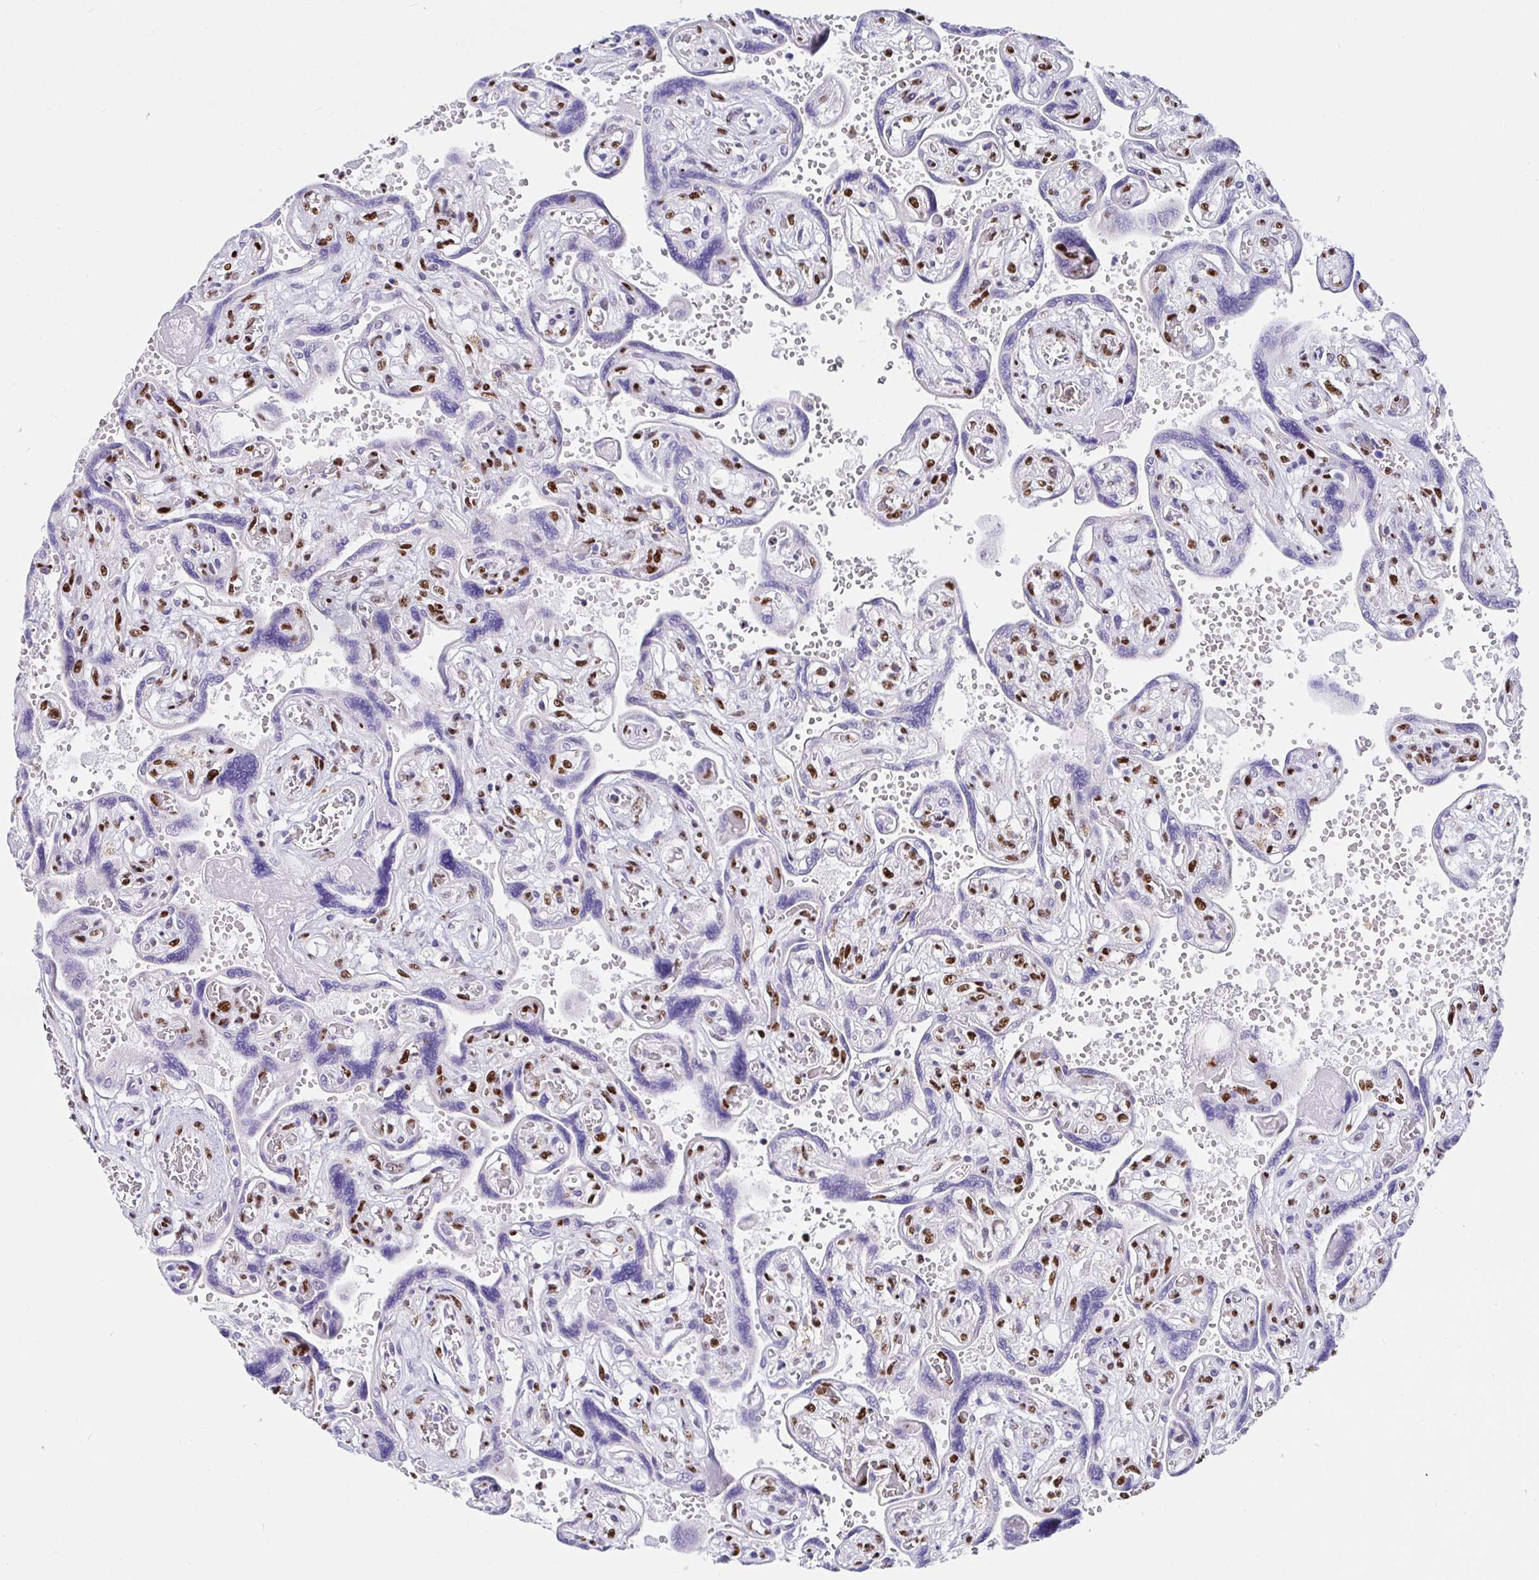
{"staining": {"intensity": "moderate", "quantity": ">75%", "location": "nuclear"}, "tissue": "placenta", "cell_type": "Decidual cells", "image_type": "normal", "snomed": [{"axis": "morphology", "description": "Normal tissue, NOS"}, {"axis": "topography", "description": "Placenta"}], "caption": "Immunohistochemistry (DAB) staining of benign placenta displays moderate nuclear protein staining in approximately >75% of decidual cells. (DAB = brown stain, brightfield microscopy at high magnification).", "gene": "SETD5", "patient": {"sex": "female", "age": 32}}